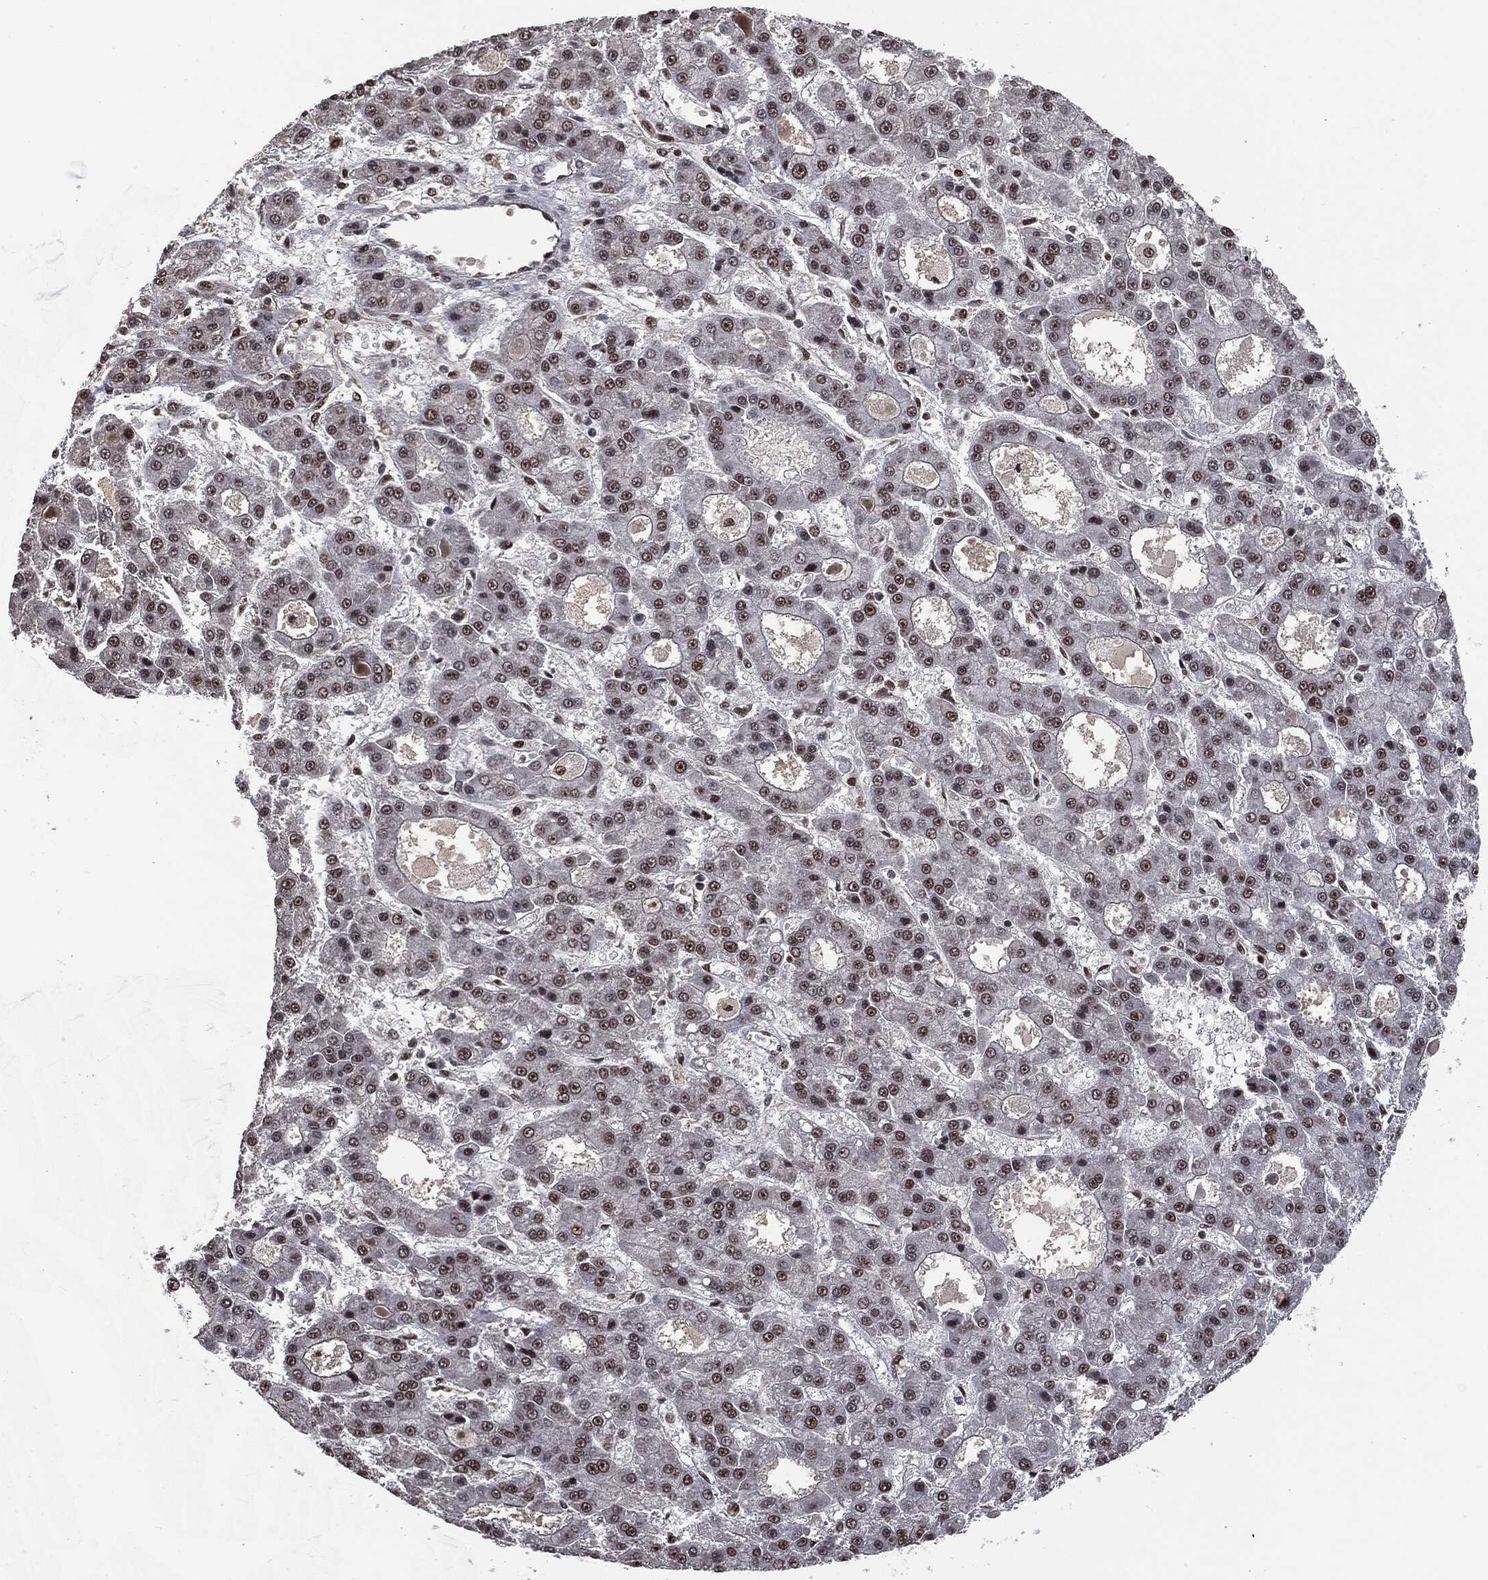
{"staining": {"intensity": "strong", "quantity": "25%-75%", "location": "nuclear"}, "tissue": "liver cancer", "cell_type": "Tumor cells", "image_type": "cancer", "snomed": [{"axis": "morphology", "description": "Carcinoma, Hepatocellular, NOS"}, {"axis": "topography", "description": "Liver"}], "caption": "Protein analysis of liver cancer (hepatocellular carcinoma) tissue shows strong nuclear staining in approximately 25%-75% of tumor cells. Using DAB (3,3'-diaminobenzidine) (brown) and hematoxylin (blue) stains, captured at high magnification using brightfield microscopy.", "gene": "DPH2", "patient": {"sex": "male", "age": 70}}